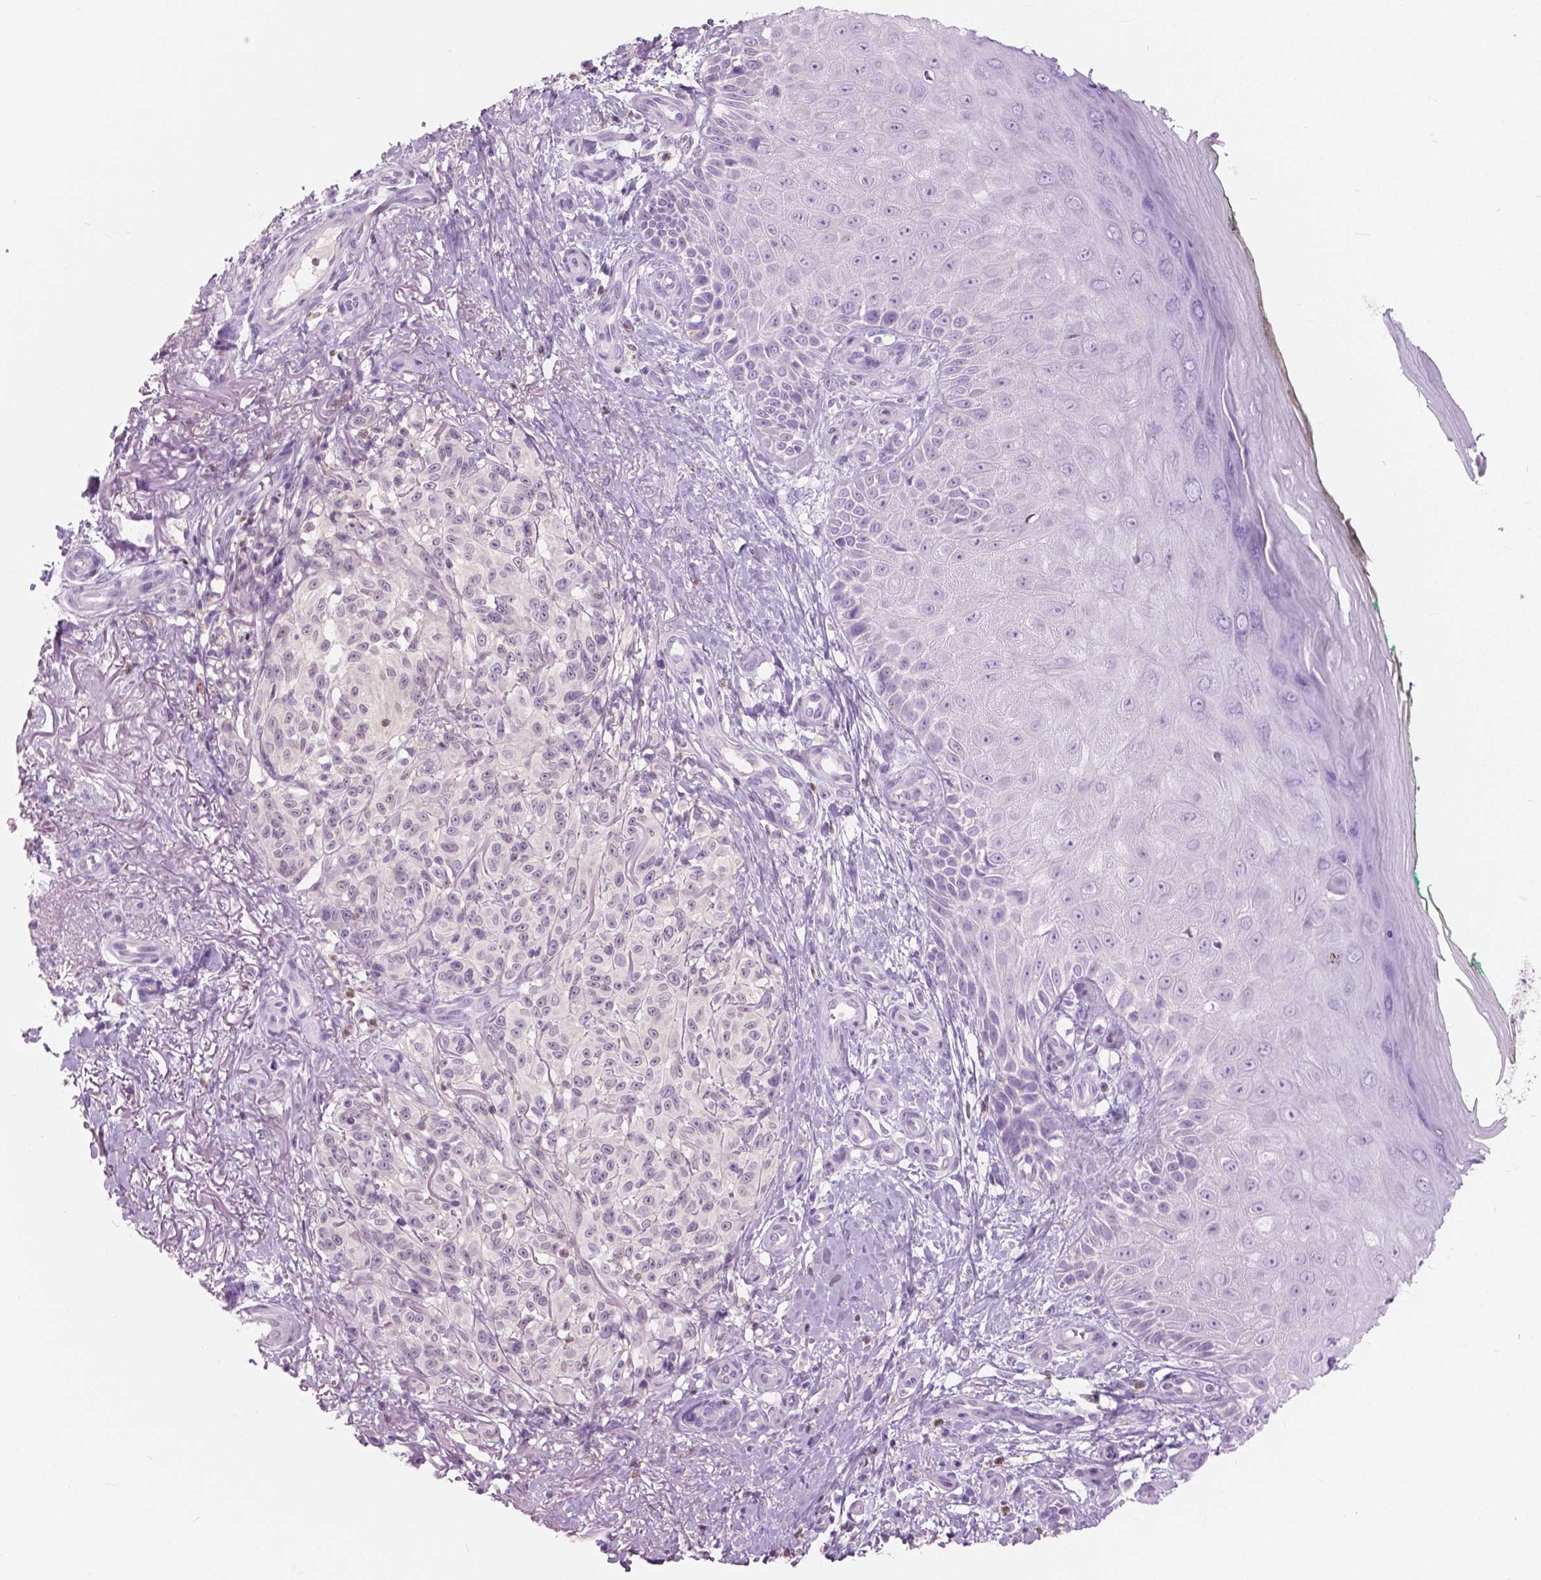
{"staining": {"intensity": "negative", "quantity": "none", "location": "none"}, "tissue": "melanoma", "cell_type": "Tumor cells", "image_type": "cancer", "snomed": [{"axis": "morphology", "description": "Malignant melanoma, NOS"}, {"axis": "topography", "description": "Skin"}], "caption": "The image shows no staining of tumor cells in malignant melanoma.", "gene": "GALM", "patient": {"sex": "female", "age": 85}}